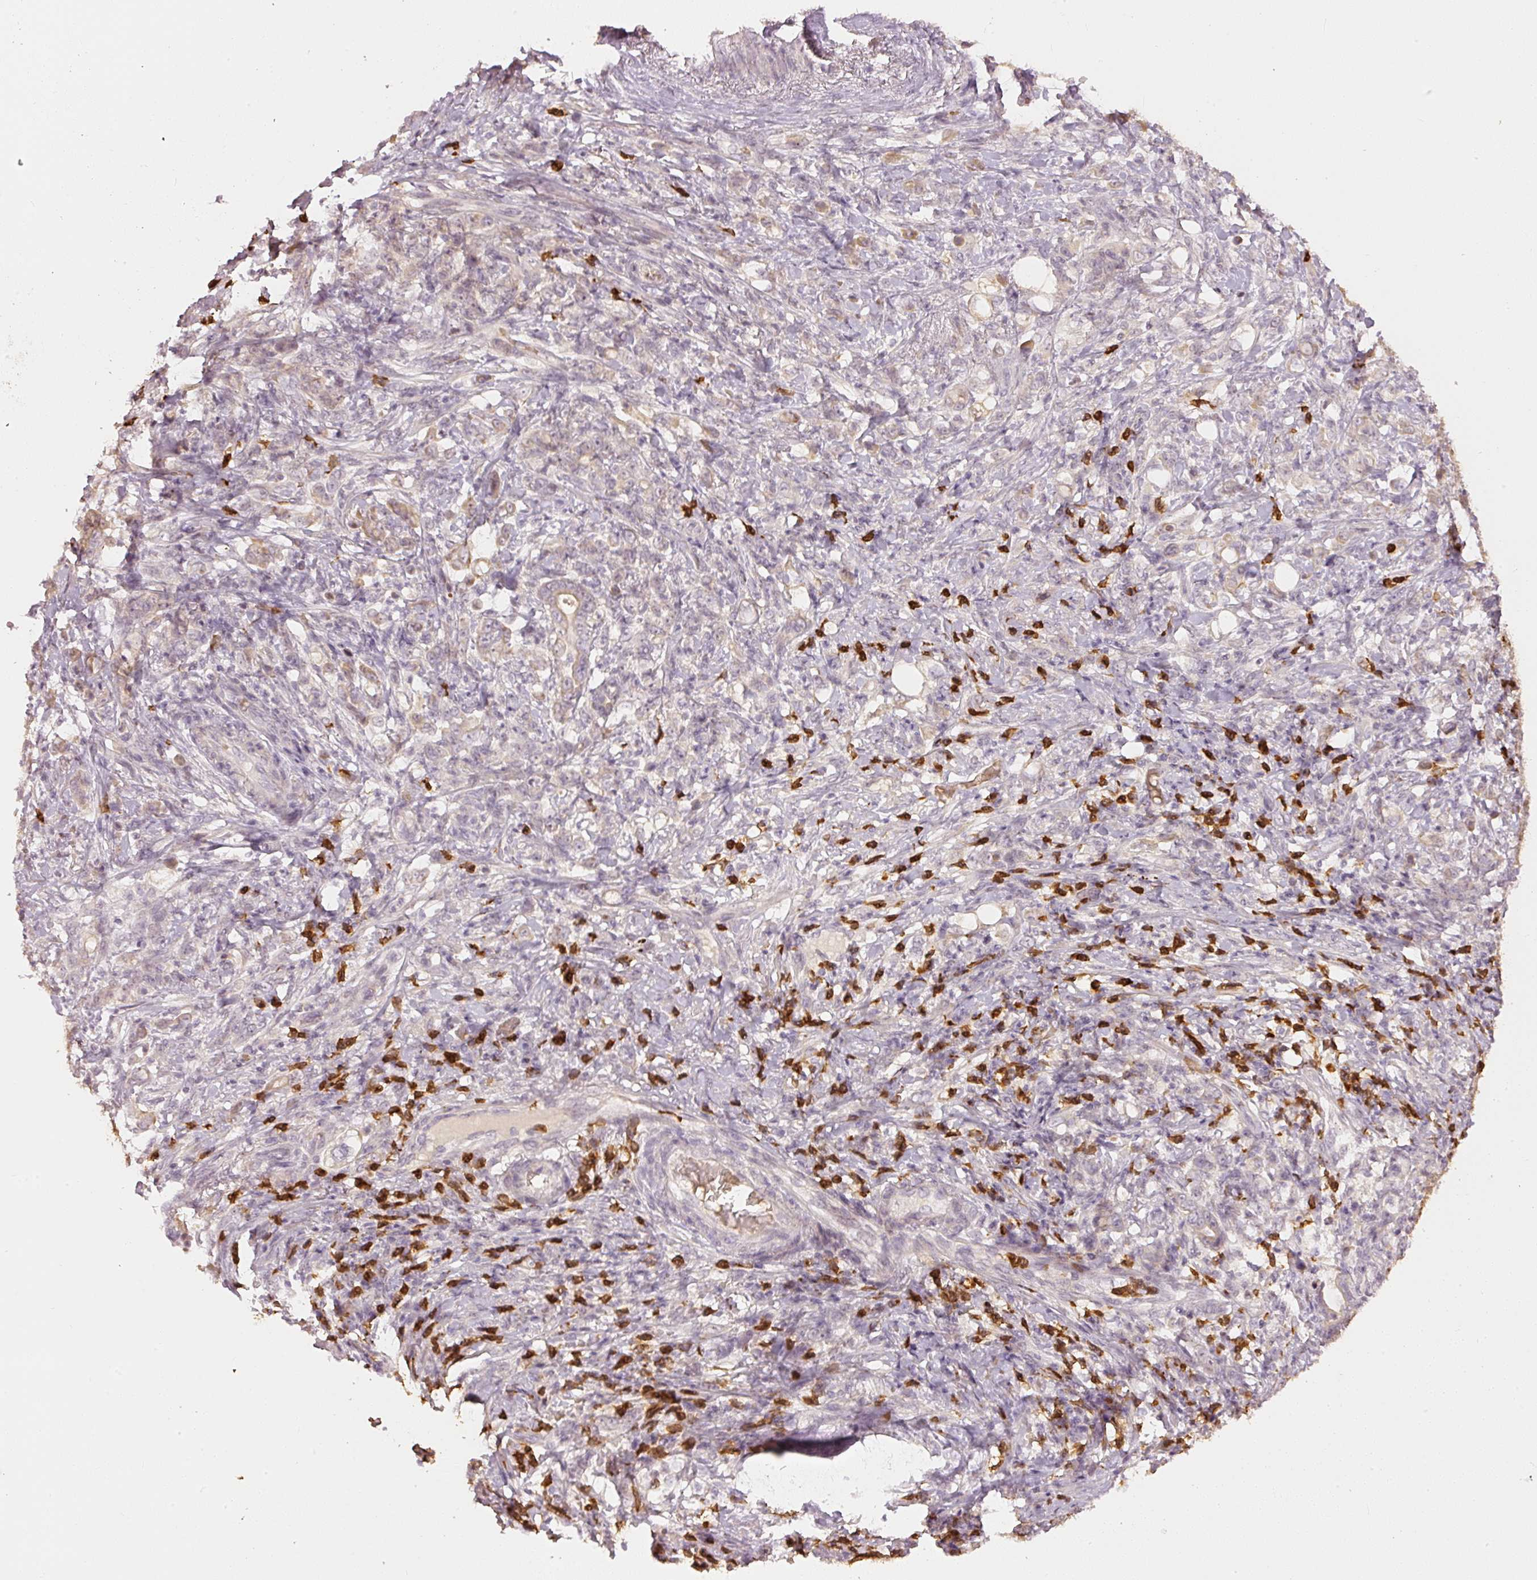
{"staining": {"intensity": "weak", "quantity": "<25%", "location": "cytoplasmic/membranous"}, "tissue": "stomach cancer", "cell_type": "Tumor cells", "image_type": "cancer", "snomed": [{"axis": "morphology", "description": "Adenocarcinoma, NOS"}, {"axis": "topography", "description": "Stomach"}], "caption": "IHC photomicrograph of human stomach cancer (adenocarcinoma) stained for a protein (brown), which exhibits no positivity in tumor cells.", "gene": "GZMA", "patient": {"sex": "female", "age": 79}}